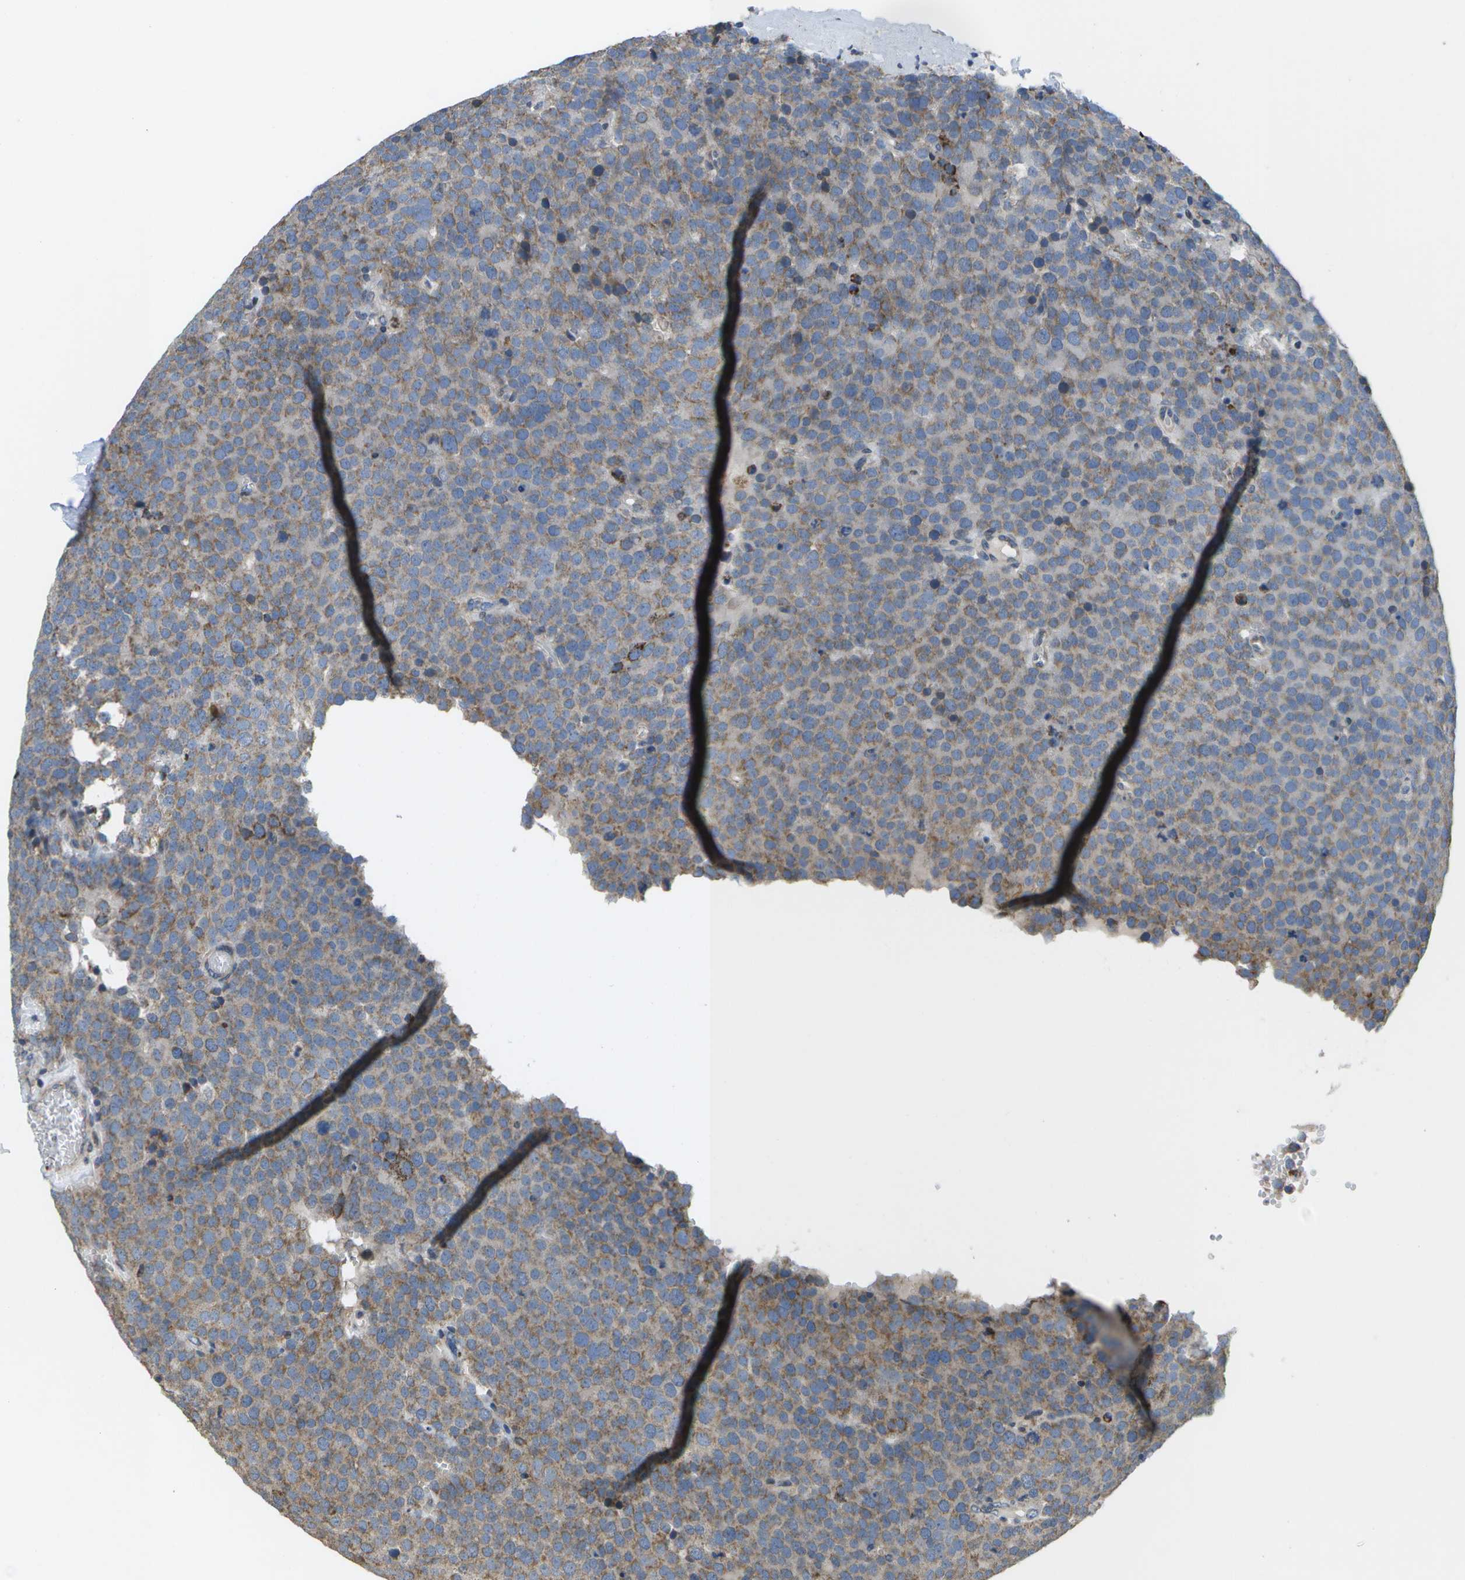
{"staining": {"intensity": "moderate", "quantity": ">75%", "location": "cytoplasmic/membranous"}, "tissue": "testis cancer", "cell_type": "Tumor cells", "image_type": "cancer", "snomed": [{"axis": "morphology", "description": "Normal tissue, NOS"}, {"axis": "morphology", "description": "Seminoma, NOS"}, {"axis": "topography", "description": "Testis"}], "caption": "Testis cancer was stained to show a protein in brown. There is medium levels of moderate cytoplasmic/membranous expression in about >75% of tumor cells.", "gene": "HADHA", "patient": {"sex": "male", "age": 71}}